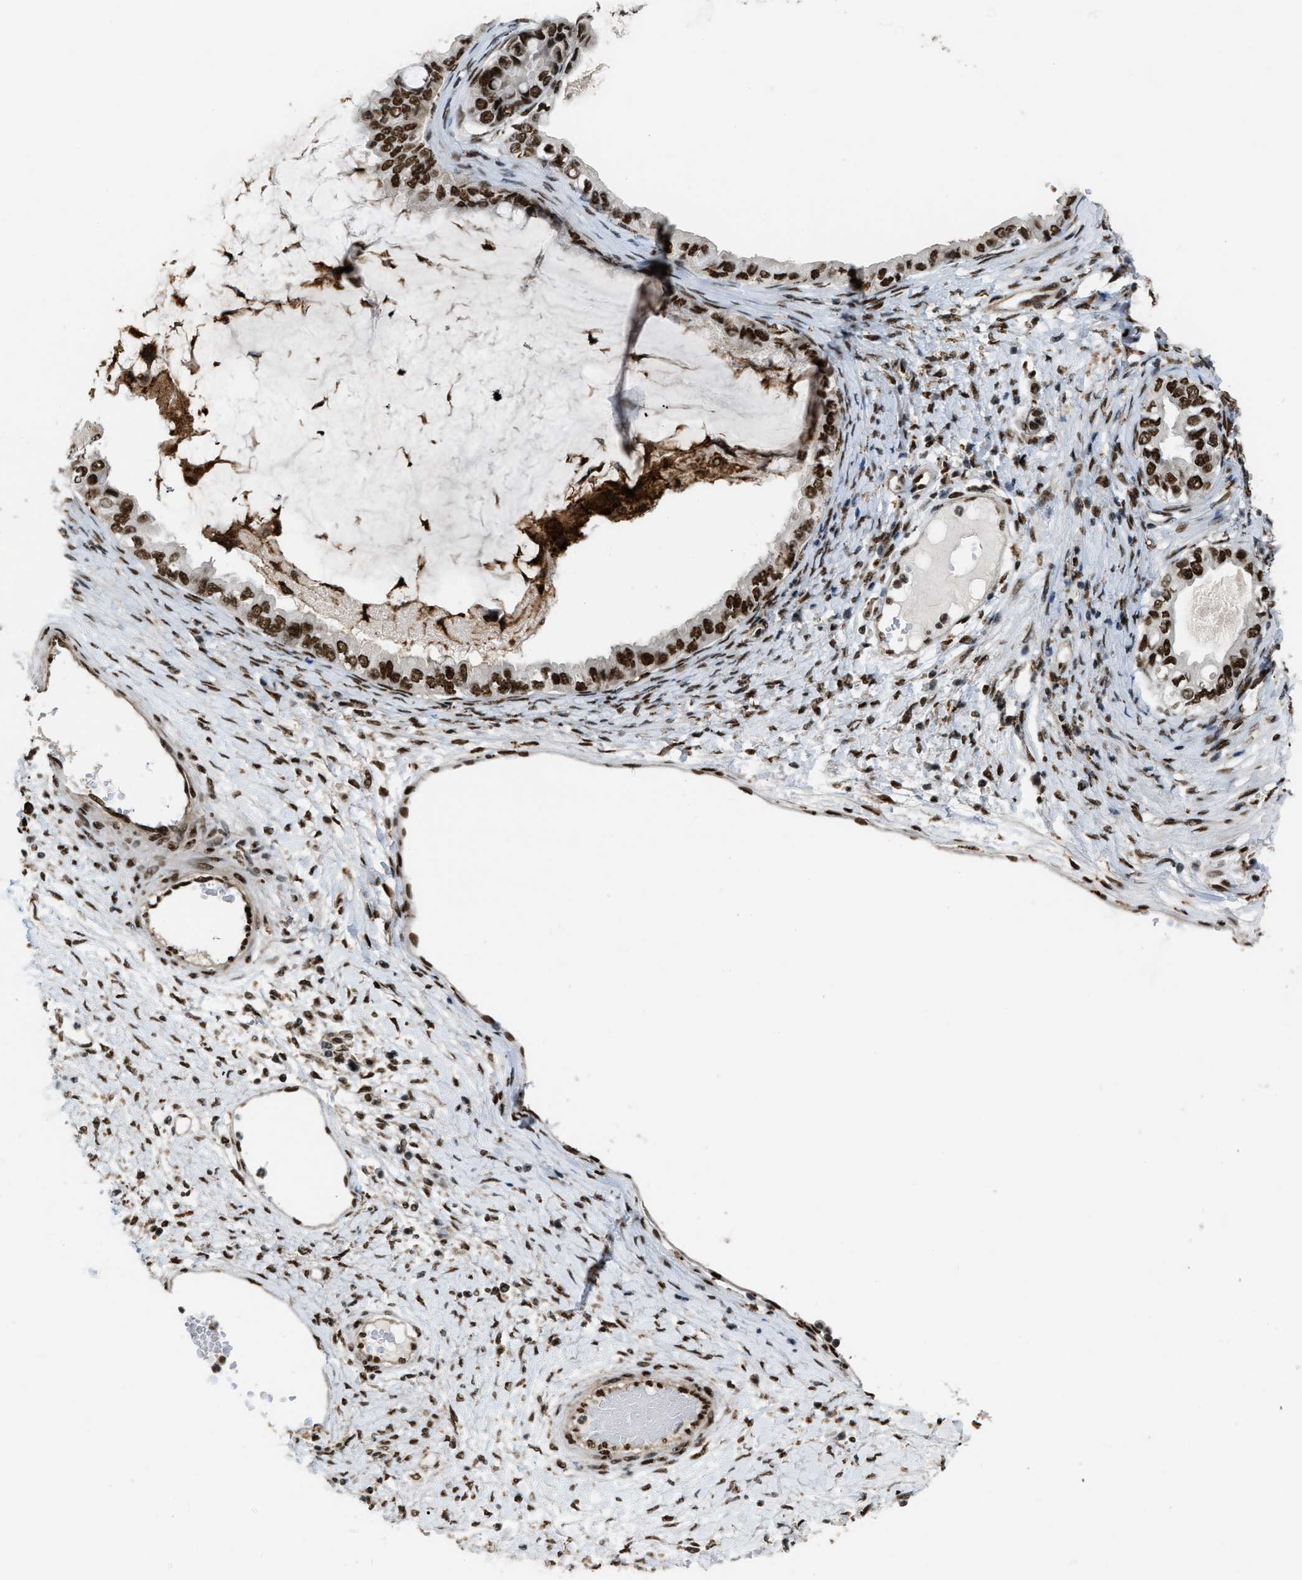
{"staining": {"intensity": "strong", "quantity": ">75%", "location": "nuclear"}, "tissue": "ovarian cancer", "cell_type": "Tumor cells", "image_type": "cancer", "snomed": [{"axis": "morphology", "description": "Cystadenocarcinoma, mucinous, NOS"}, {"axis": "topography", "description": "Ovary"}], "caption": "Ovarian cancer (mucinous cystadenocarcinoma) stained for a protein (brown) displays strong nuclear positive staining in approximately >75% of tumor cells.", "gene": "NUMA1", "patient": {"sex": "female", "age": 80}}